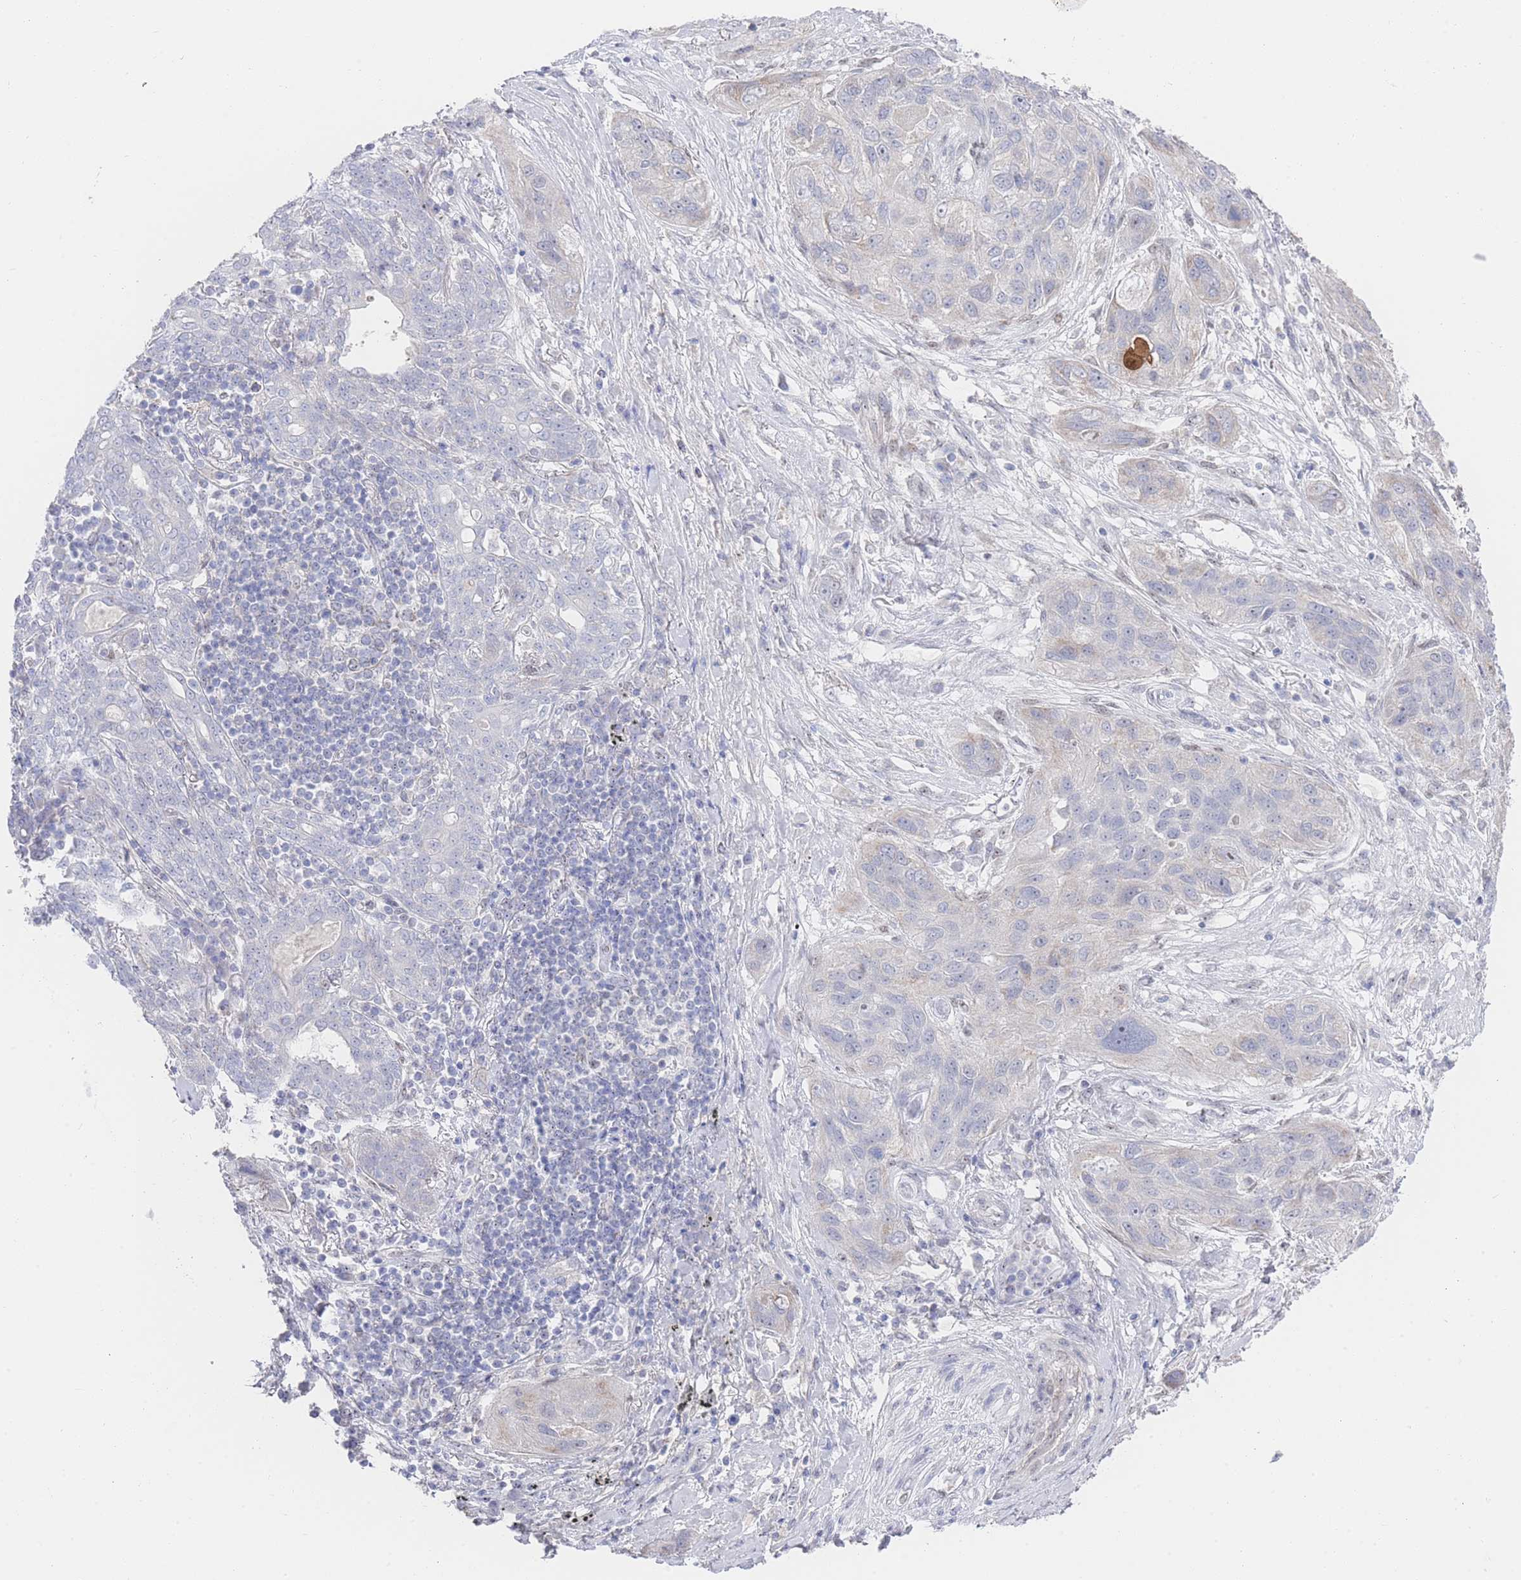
{"staining": {"intensity": "negative", "quantity": "none", "location": "none"}, "tissue": "lung cancer", "cell_type": "Tumor cells", "image_type": "cancer", "snomed": [{"axis": "morphology", "description": "Squamous cell carcinoma, NOS"}, {"axis": "topography", "description": "Lung"}], "caption": "Tumor cells are negative for brown protein staining in squamous cell carcinoma (lung).", "gene": "ZNF142", "patient": {"sex": "female", "age": 70}}